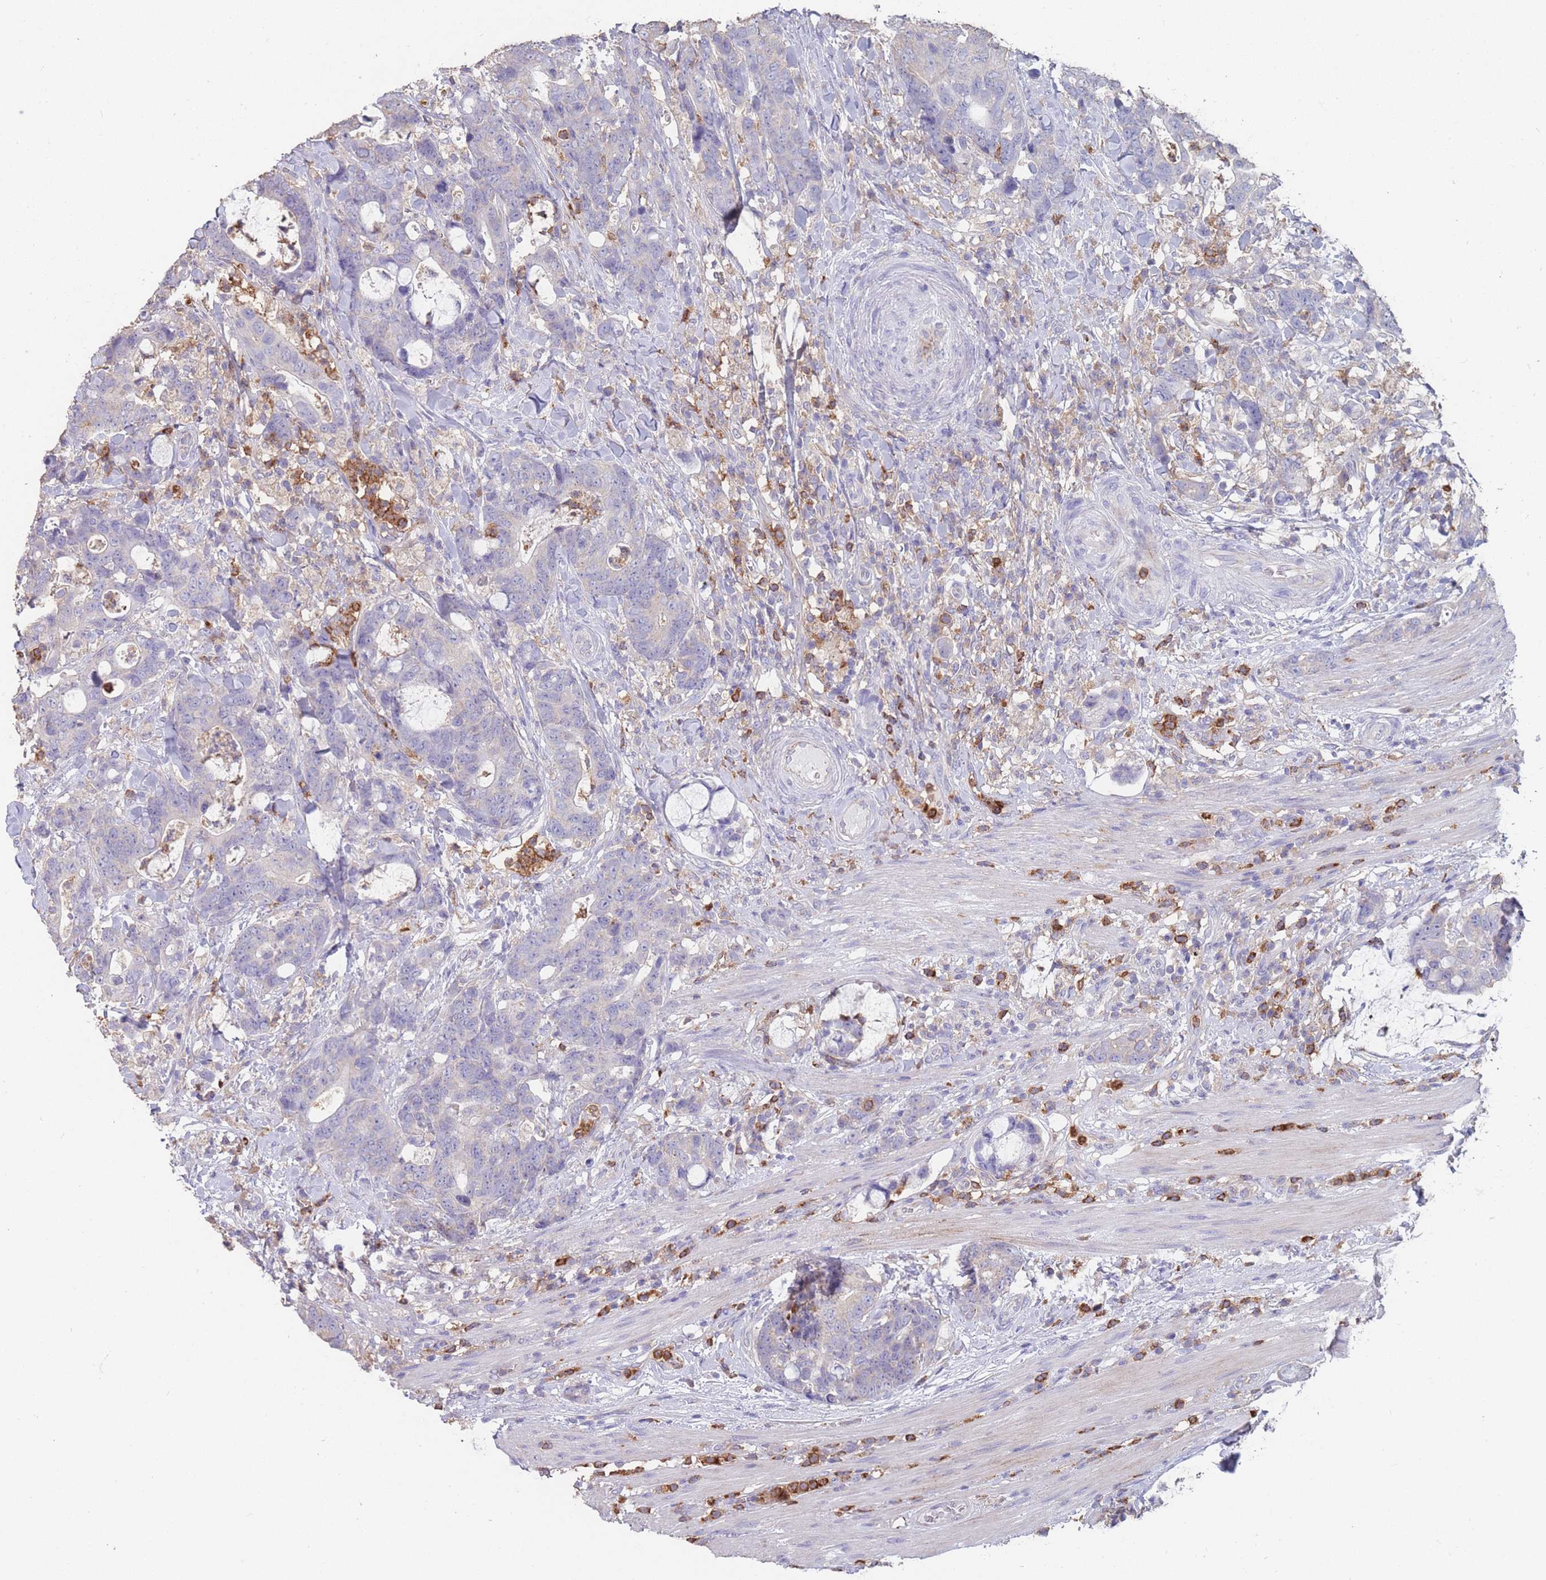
{"staining": {"intensity": "negative", "quantity": "none", "location": "none"}, "tissue": "colorectal cancer", "cell_type": "Tumor cells", "image_type": "cancer", "snomed": [{"axis": "morphology", "description": "Adenocarcinoma, NOS"}, {"axis": "topography", "description": "Colon"}], "caption": "This photomicrograph is of colorectal cancer (adenocarcinoma) stained with IHC to label a protein in brown with the nuclei are counter-stained blue. There is no positivity in tumor cells.", "gene": "CLEC12A", "patient": {"sex": "female", "age": 82}}